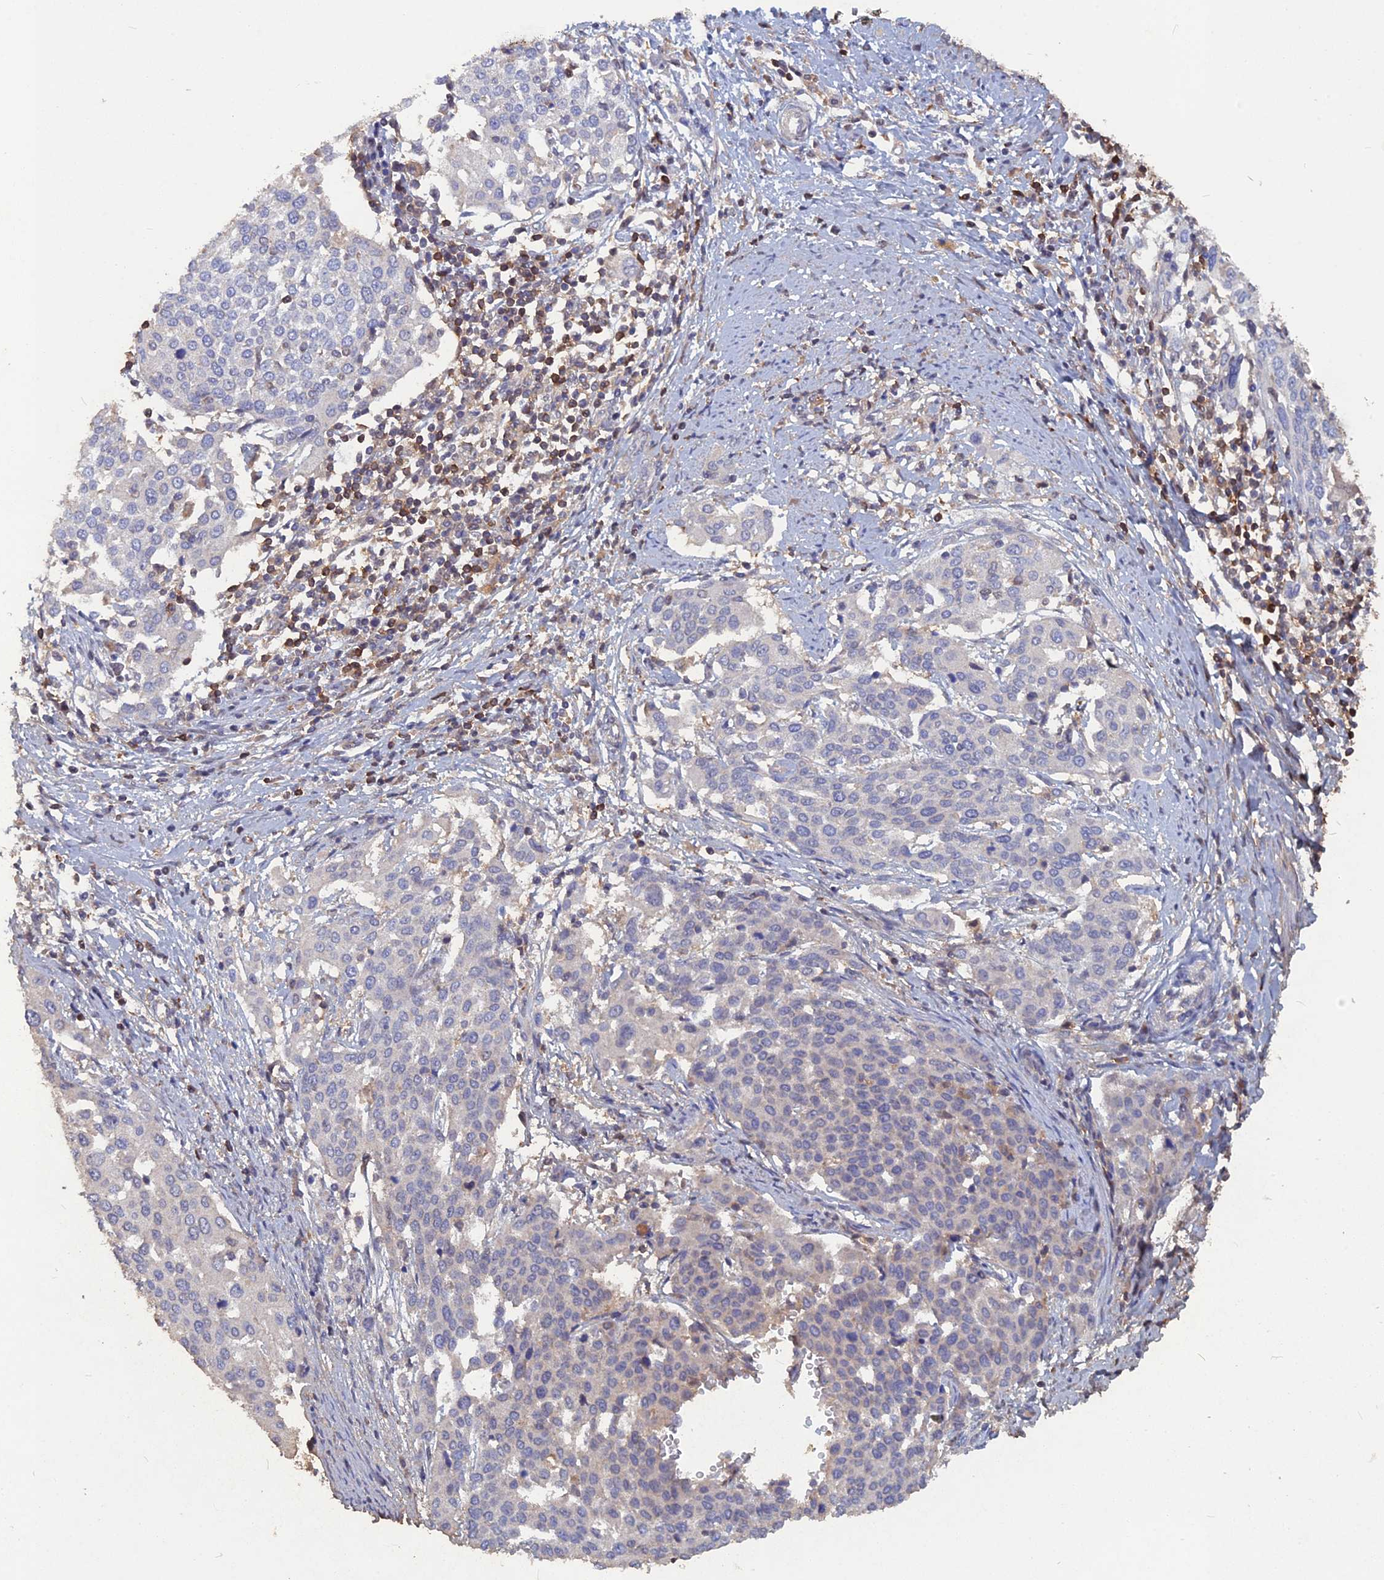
{"staining": {"intensity": "negative", "quantity": "none", "location": "none"}, "tissue": "cervical cancer", "cell_type": "Tumor cells", "image_type": "cancer", "snomed": [{"axis": "morphology", "description": "Squamous cell carcinoma, NOS"}, {"axis": "topography", "description": "Cervix"}], "caption": "An IHC histopathology image of cervical cancer is shown. There is no staining in tumor cells of cervical cancer.", "gene": "BLVRA", "patient": {"sex": "female", "age": 44}}